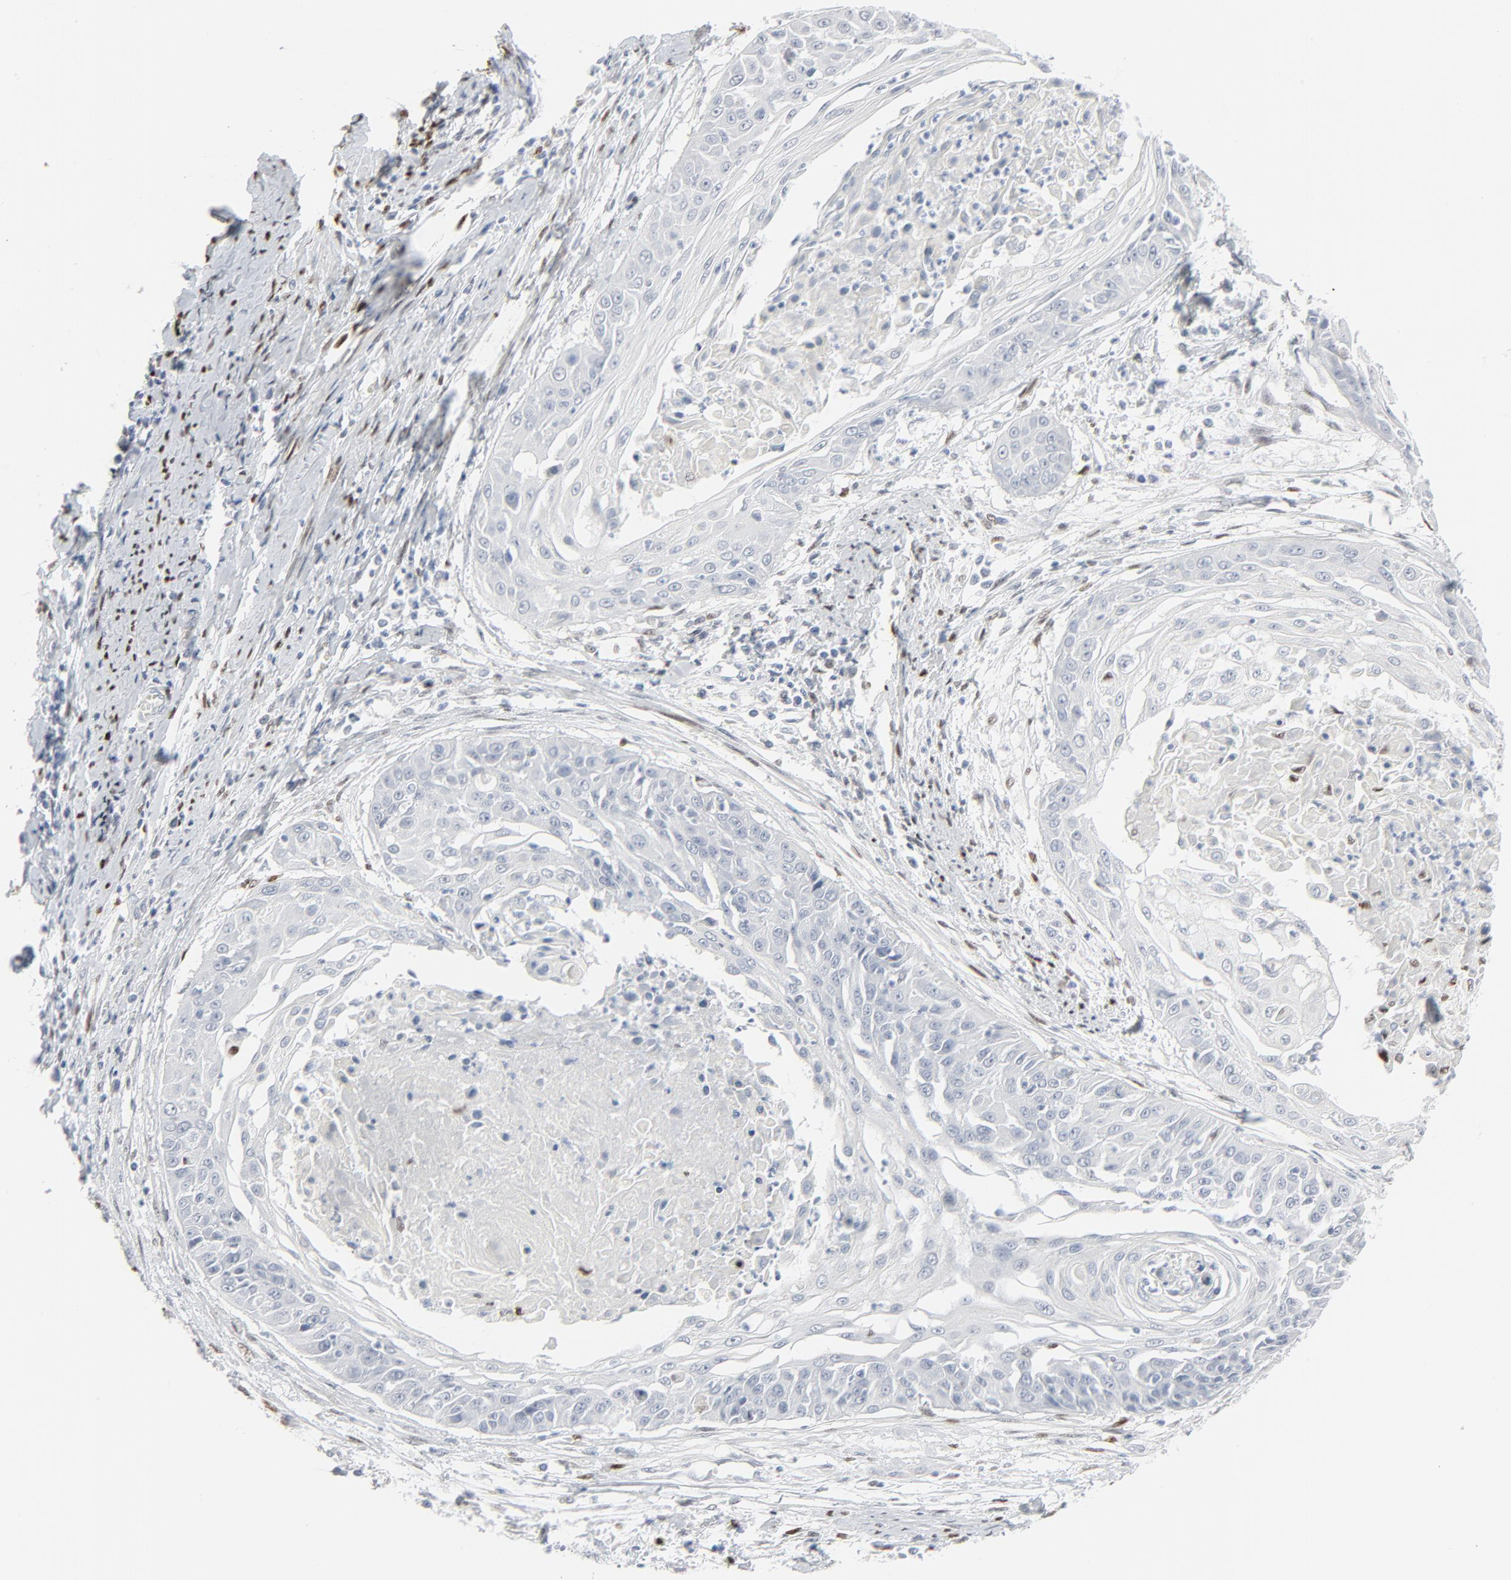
{"staining": {"intensity": "negative", "quantity": "none", "location": "none"}, "tissue": "cervical cancer", "cell_type": "Tumor cells", "image_type": "cancer", "snomed": [{"axis": "morphology", "description": "Adenocarcinoma, NOS"}, {"axis": "topography", "description": "Cervix"}], "caption": "DAB (3,3'-diaminobenzidine) immunohistochemical staining of human cervical cancer reveals no significant positivity in tumor cells.", "gene": "MITF", "patient": {"sex": "female", "age": 49}}